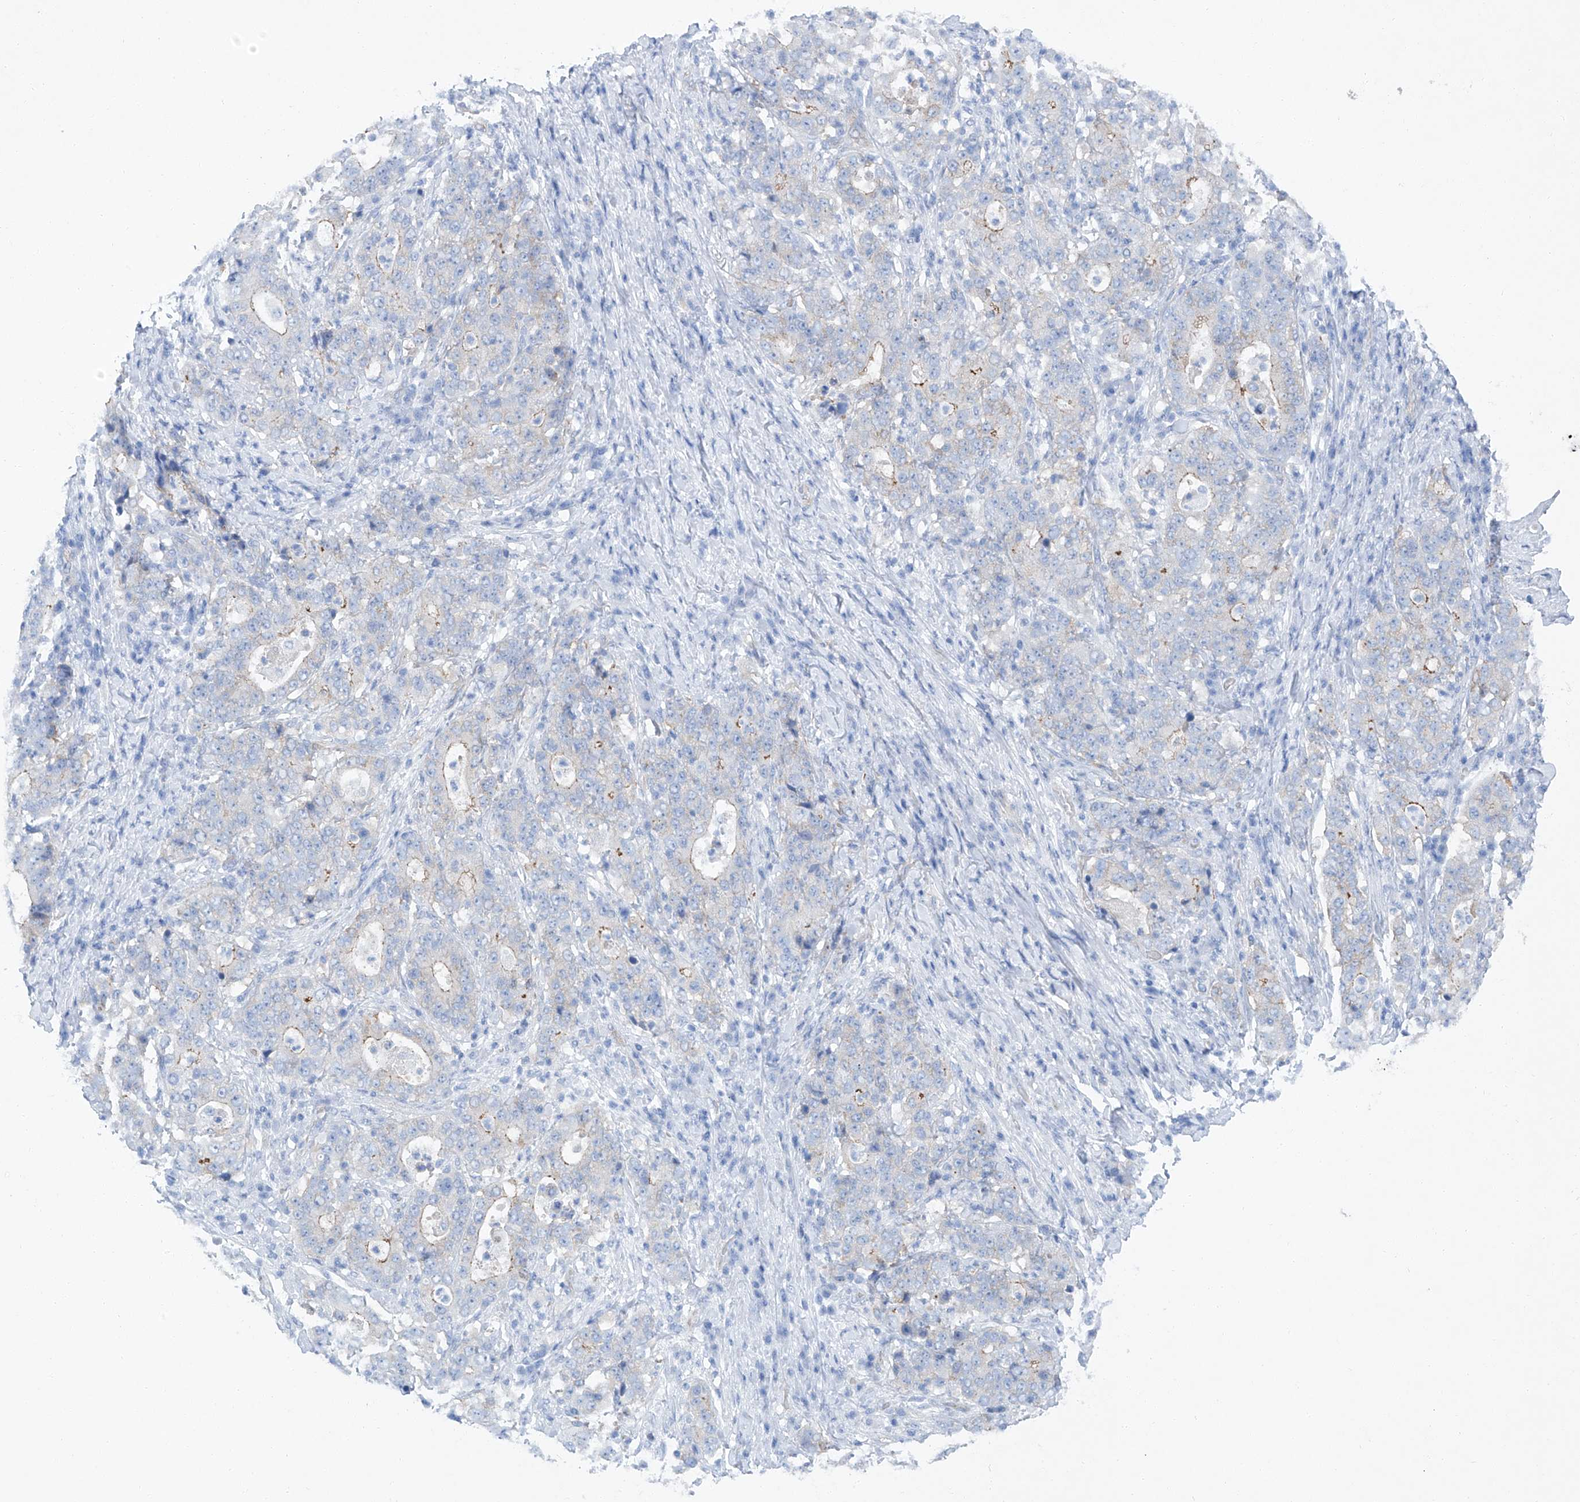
{"staining": {"intensity": "moderate", "quantity": "<25%", "location": "cytoplasmic/membranous"}, "tissue": "stomach cancer", "cell_type": "Tumor cells", "image_type": "cancer", "snomed": [{"axis": "morphology", "description": "Normal tissue, NOS"}, {"axis": "morphology", "description": "Adenocarcinoma, NOS"}, {"axis": "topography", "description": "Stomach, upper"}, {"axis": "topography", "description": "Stomach"}], "caption": "Brown immunohistochemical staining in human stomach adenocarcinoma displays moderate cytoplasmic/membranous positivity in about <25% of tumor cells. (Brightfield microscopy of DAB IHC at high magnification).", "gene": "MAGI1", "patient": {"sex": "male", "age": 59}}